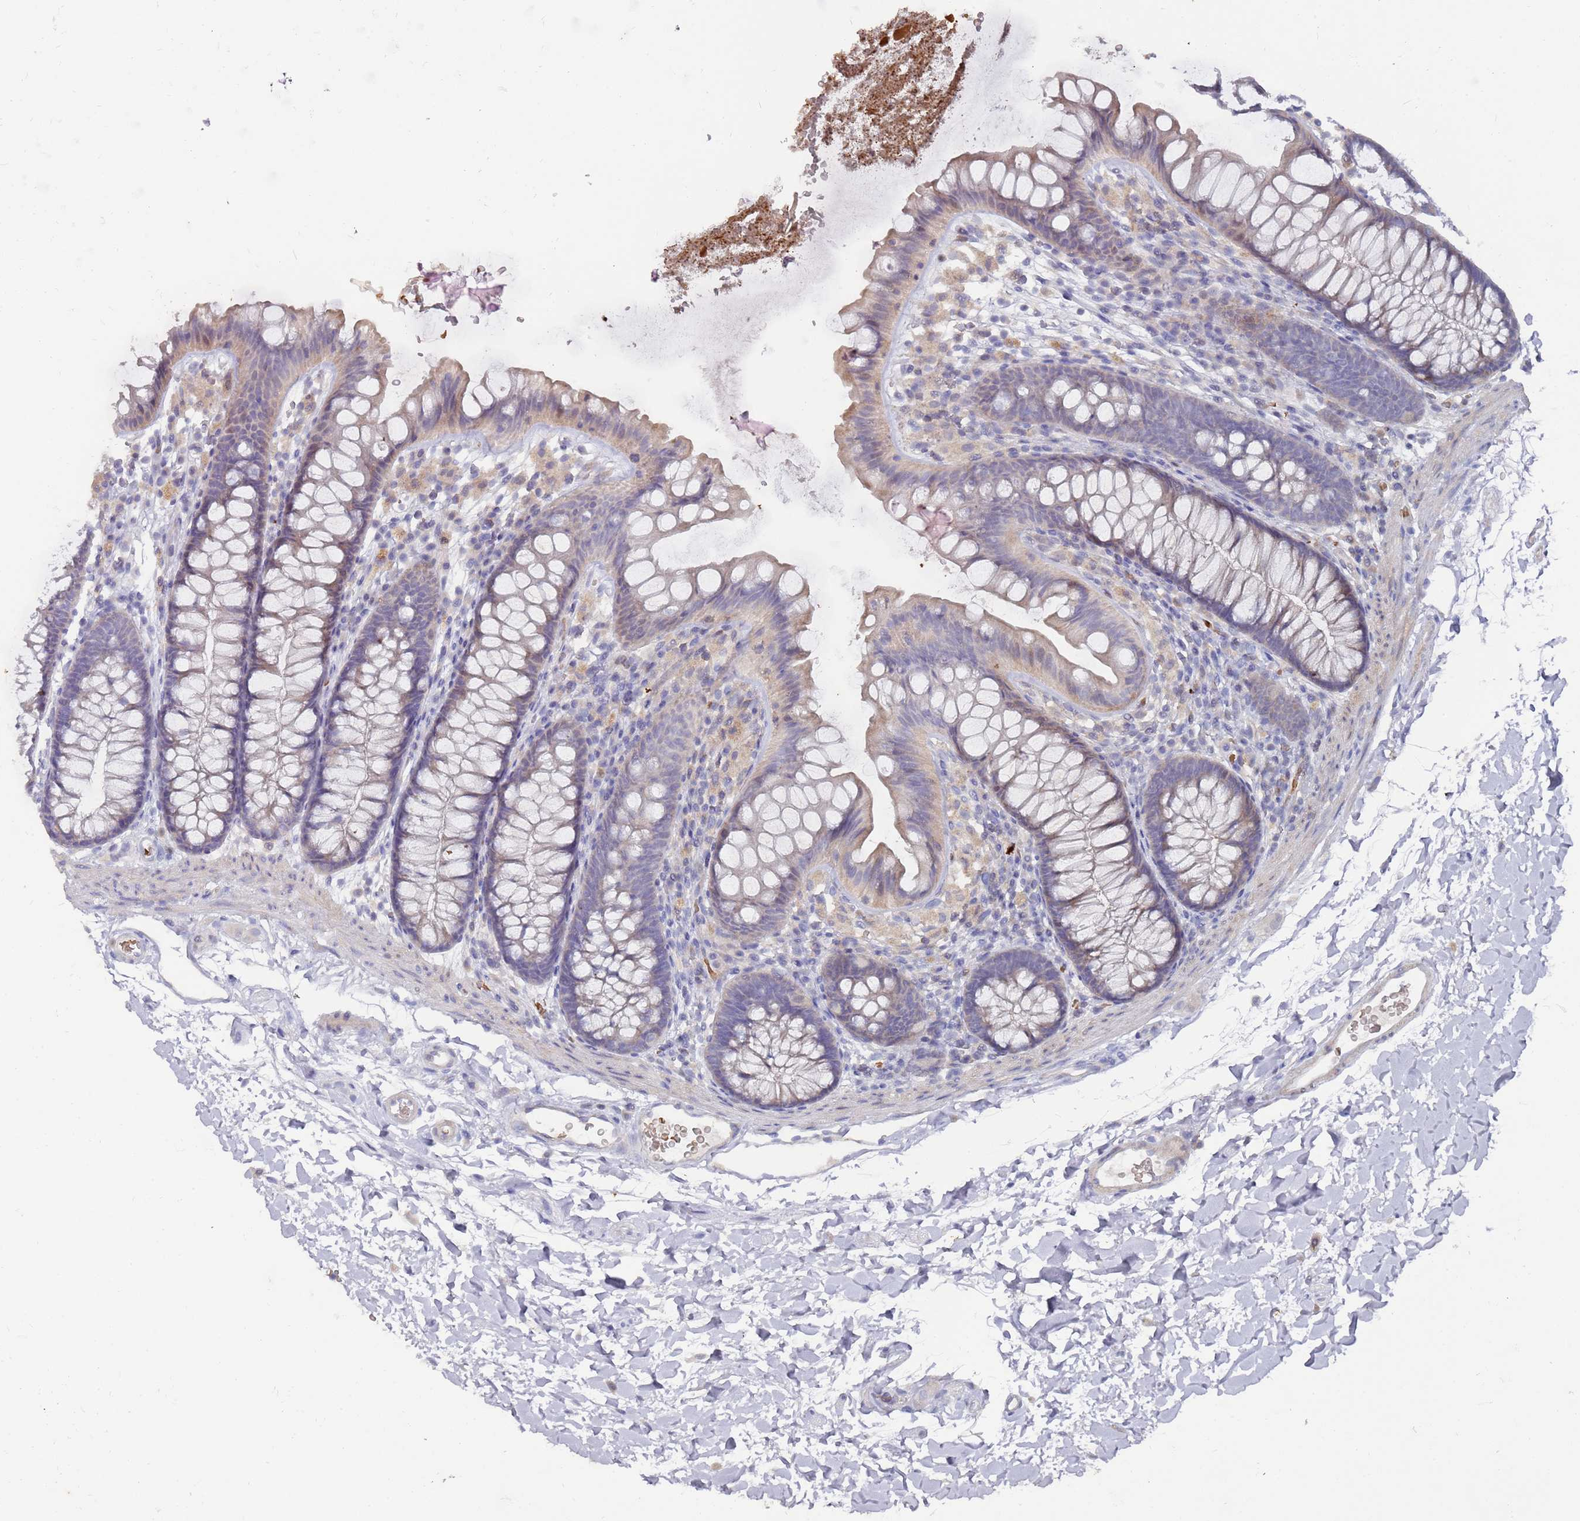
{"staining": {"intensity": "negative", "quantity": "none", "location": "none"}, "tissue": "colon", "cell_type": "Endothelial cells", "image_type": "normal", "snomed": [{"axis": "morphology", "description": "Normal tissue, NOS"}, {"axis": "topography", "description": "Colon"}], "caption": "DAB immunohistochemical staining of normal human colon exhibits no significant staining in endothelial cells. (DAB IHC visualized using brightfield microscopy, high magnification).", "gene": "LACC1", "patient": {"sex": "female", "age": 62}}